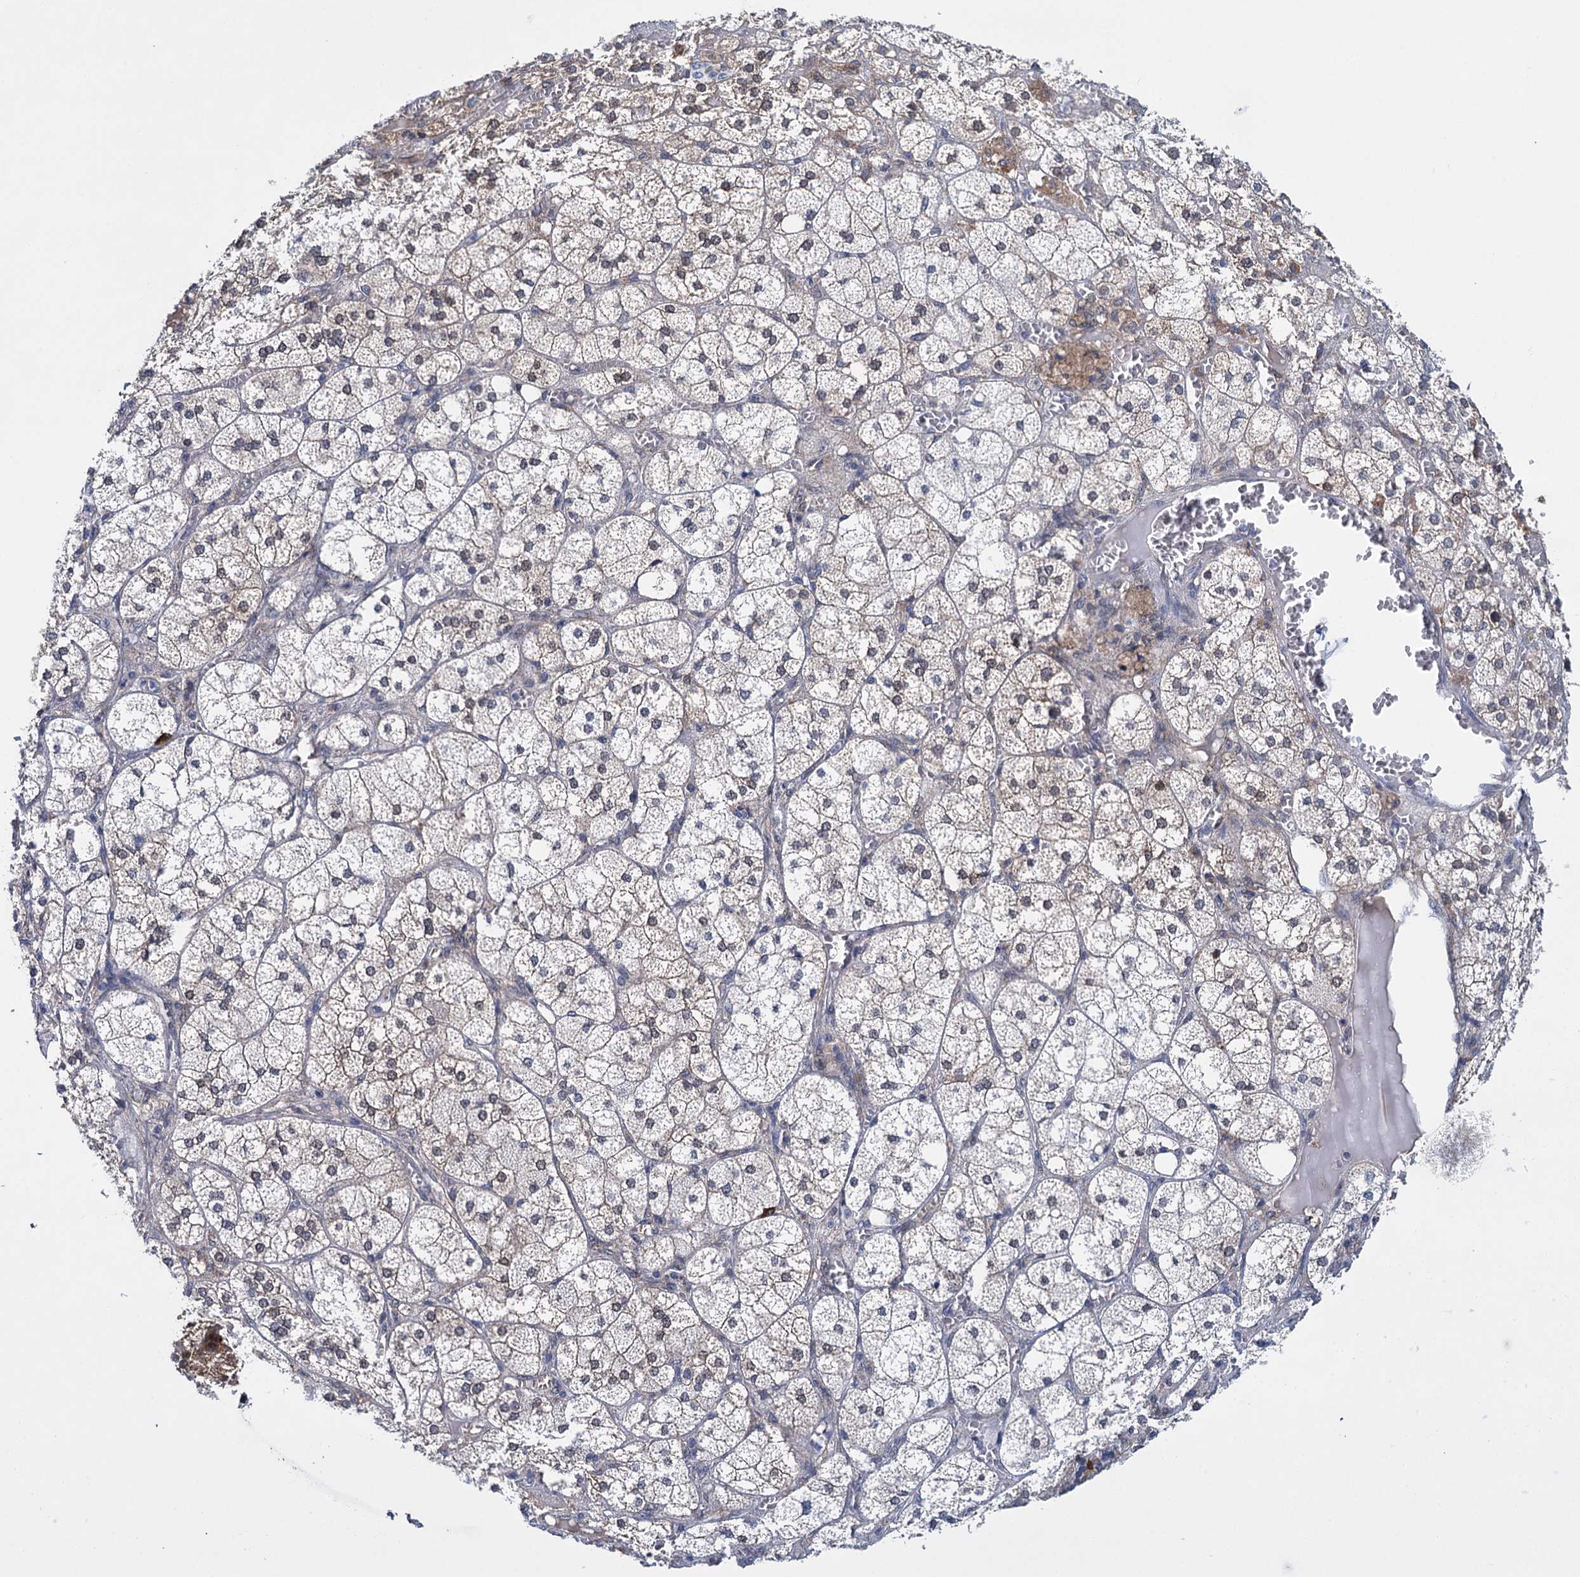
{"staining": {"intensity": "moderate", "quantity": "25%-75%", "location": "cytoplasmic/membranous,nuclear"}, "tissue": "adrenal gland", "cell_type": "Glandular cells", "image_type": "normal", "snomed": [{"axis": "morphology", "description": "Normal tissue, NOS"}, {"axis": "topography", "description": "Adrenal gland"}], "caption": "The immunohistochemical stain shows moderate cytoplasmic/membranous,nuclear positivity in glandular cells of normal adrenal gland.", "gene": "GLO1", "patient": {"sex": "female", "age": 61}}